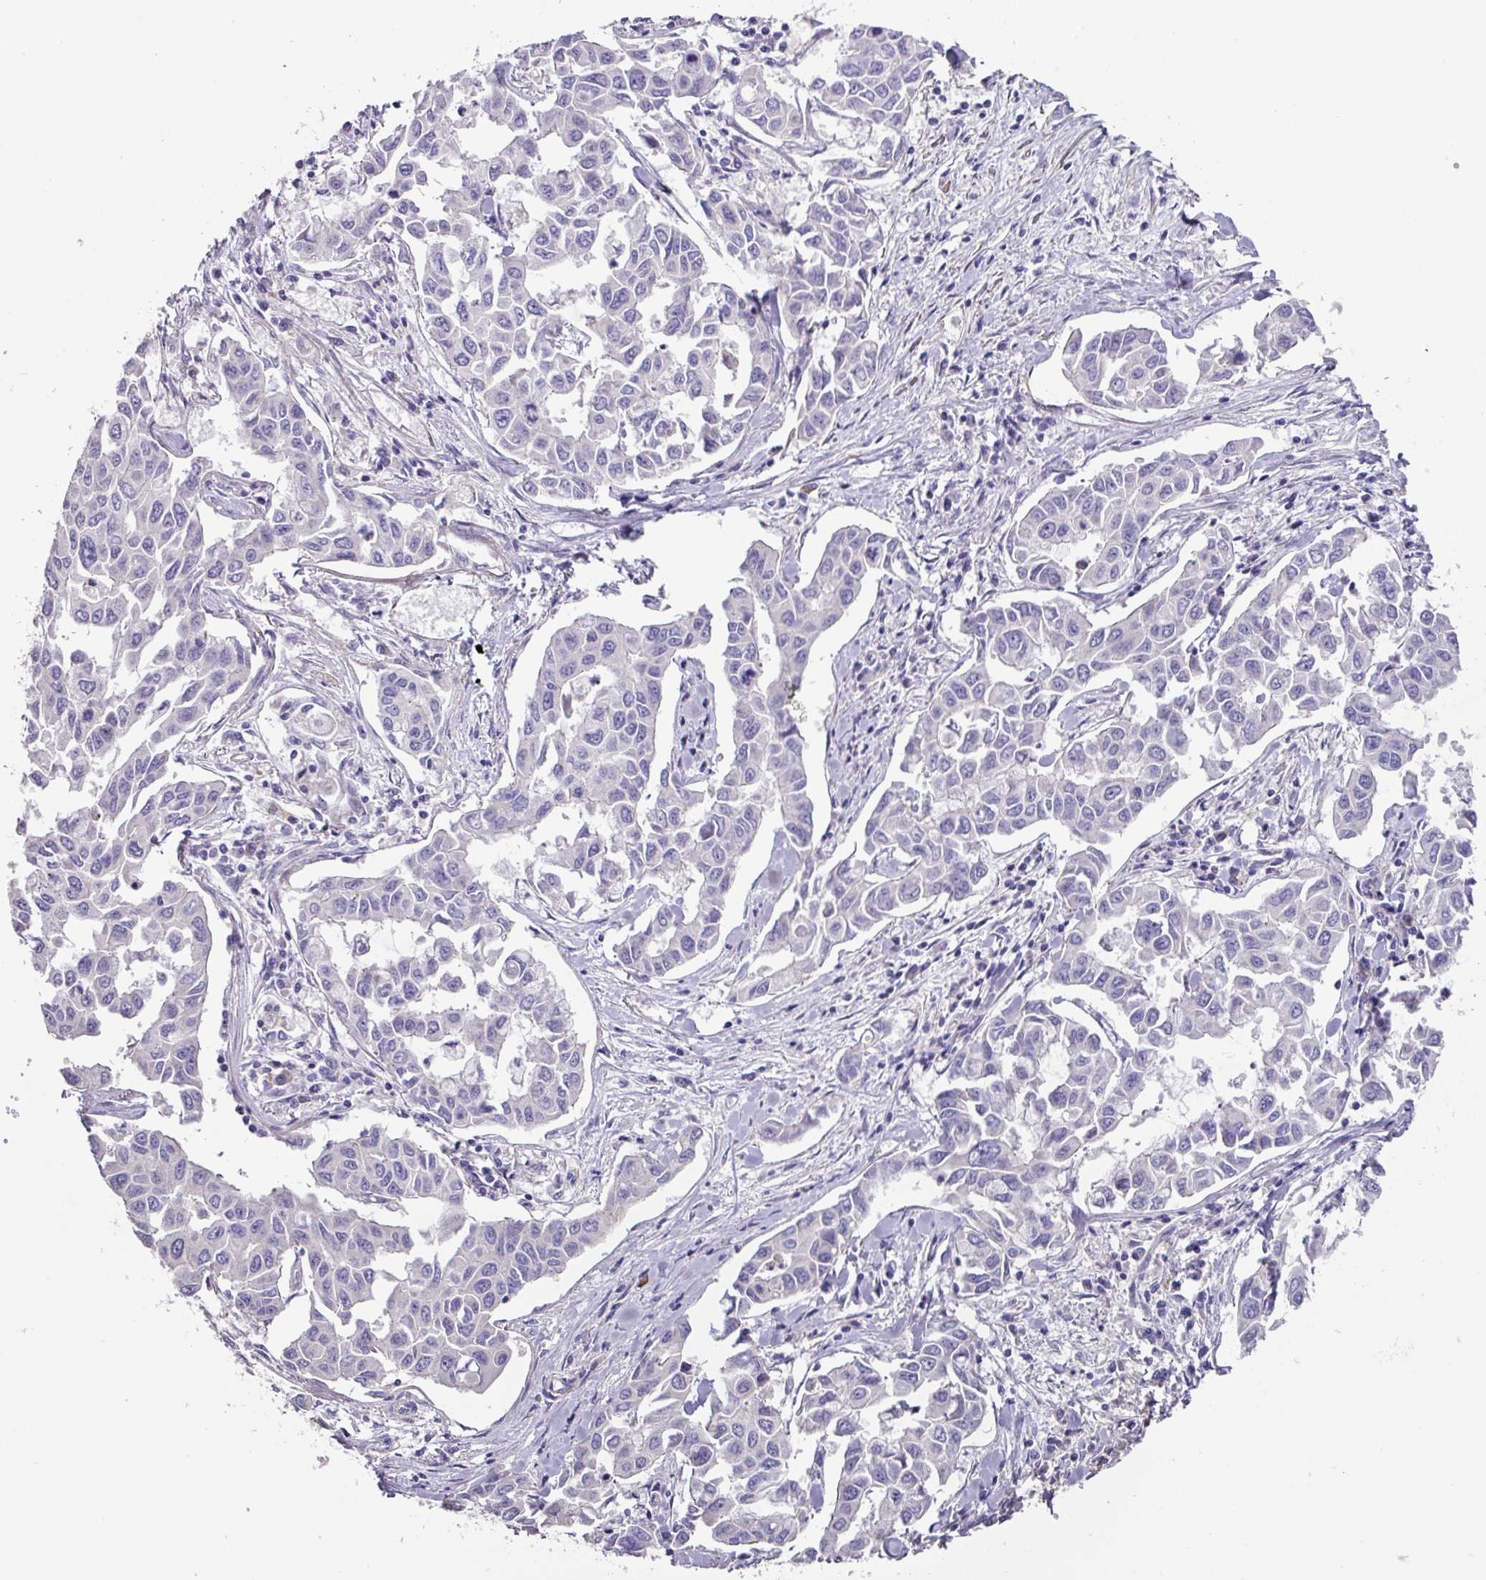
{"staining": {"intensity": "negative", "quantity": "none", "location": "none"}, "tissue": "lung cancer", "cell_type": "Tumor cells", "image_type": "cancer", "snomed": [{"axis": "morphology", "description": "Adenocarcinoma, NOS"}, {"axis": "topography", "description": "Lung"}], "caption": "Tumor cells are negative for protein expression in human lung cancer (adenocarcinoma). The staining is performed using DAB brown chromogen with nuclei counter-stained in using hematoxylin.", "gene": "MRRF", "patient": {"sex": "male", "age": 64}}